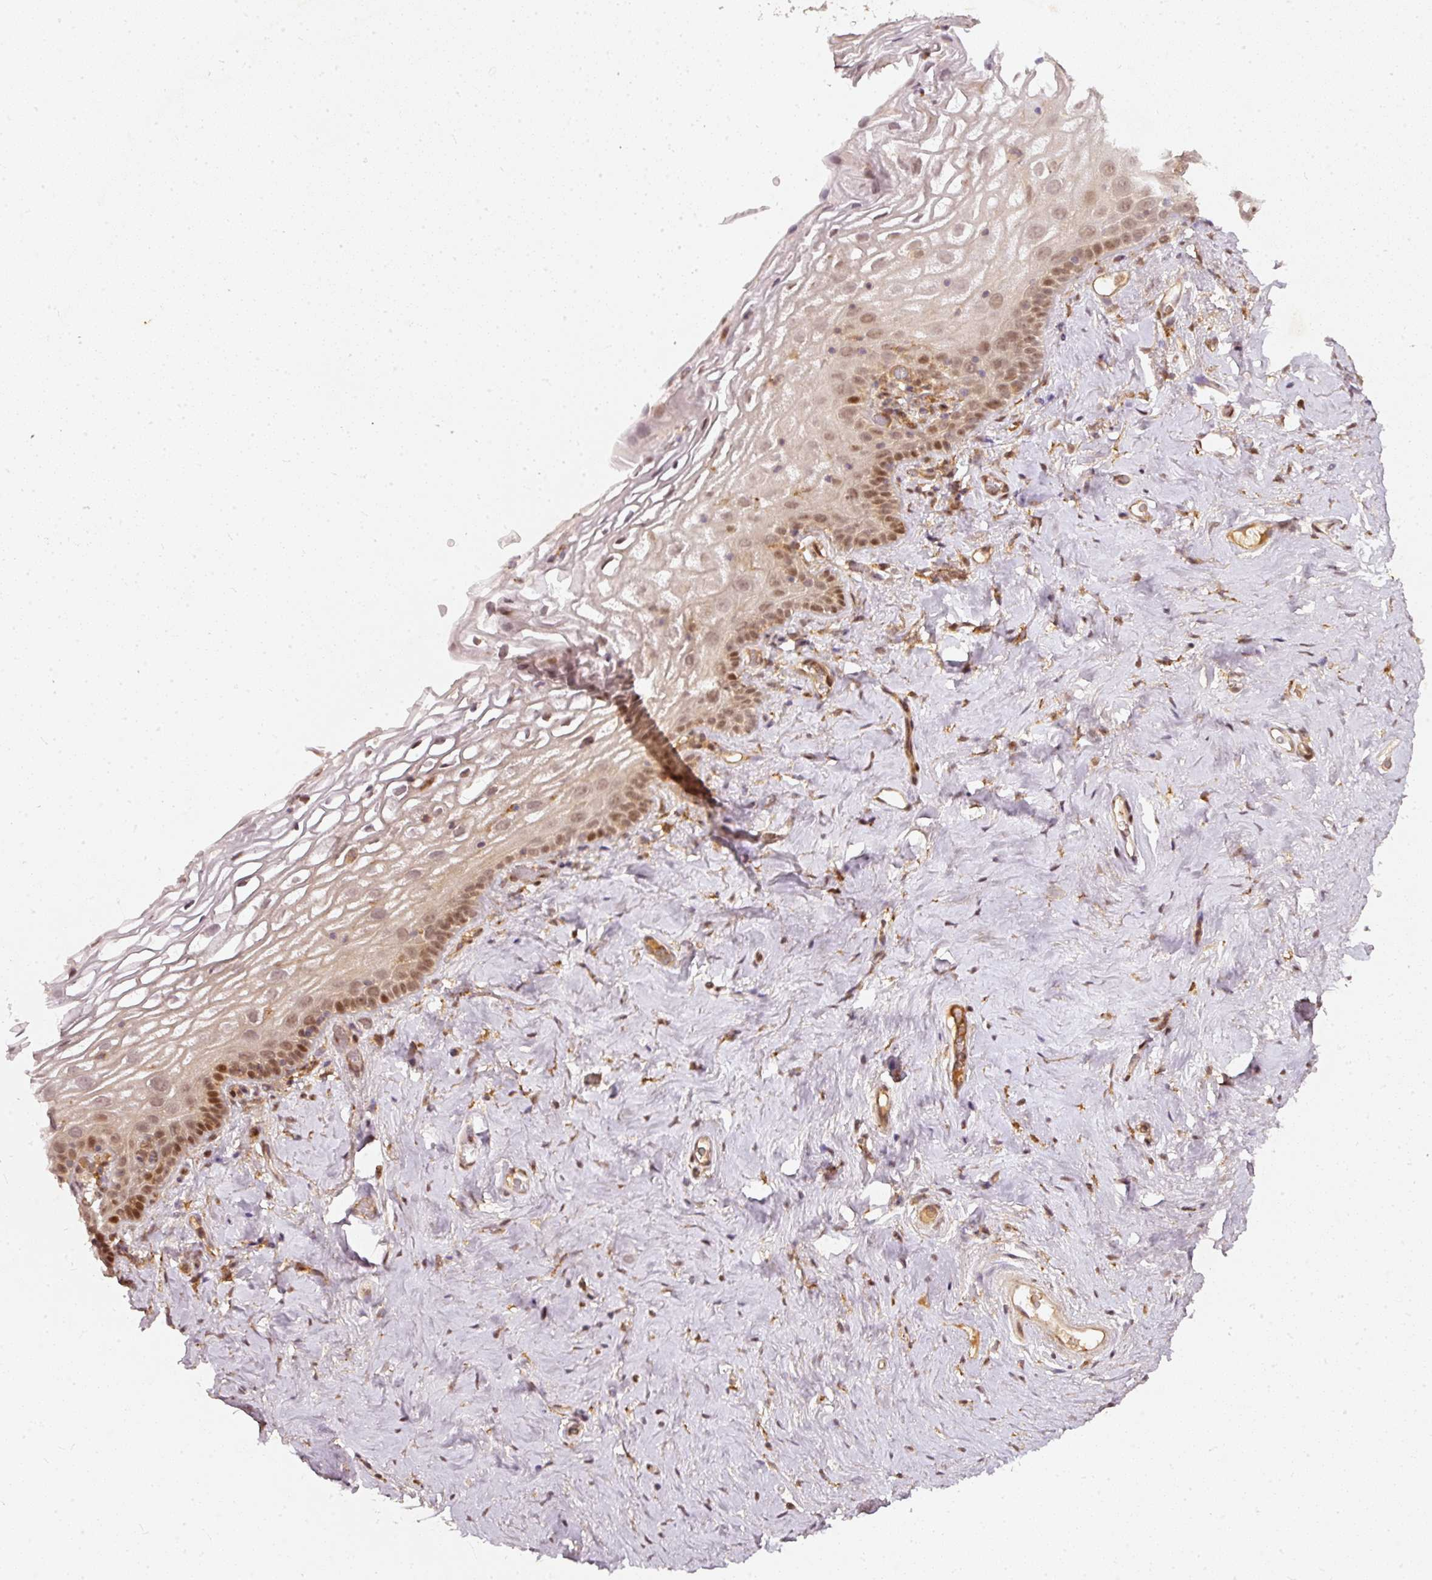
{"staining": {"intensity": "moderate", "quantity": "25%-75%", "location": "cytoplasmic/membranous,nuclear"}, "tissue": "vagina", "cell_type": "Squamous epithelial cells", "image_type": "normal", "snomed": [{"axis": "morphology", "description": "Normal tissue, NOS"}, {"axis": "morphology", "description": "Adenocarcinoma, NOS"}, {"axis": "topography", "description": "Rectum"}, {"axis": "topography", "description": "Vagina"}, {"axis": "topography", "description": "Peripheral nerve tissue"}], "caption": "A histopathology image showing moderate cytoplasmic/membranous,nuclear positivity in approximately 25%-75% of squamous epithelial cells in benign vagina, as visualized by brown immunohistochemical staining.", "gene": "ZNF580", "patient": {"sex": "female", "age": 71}}